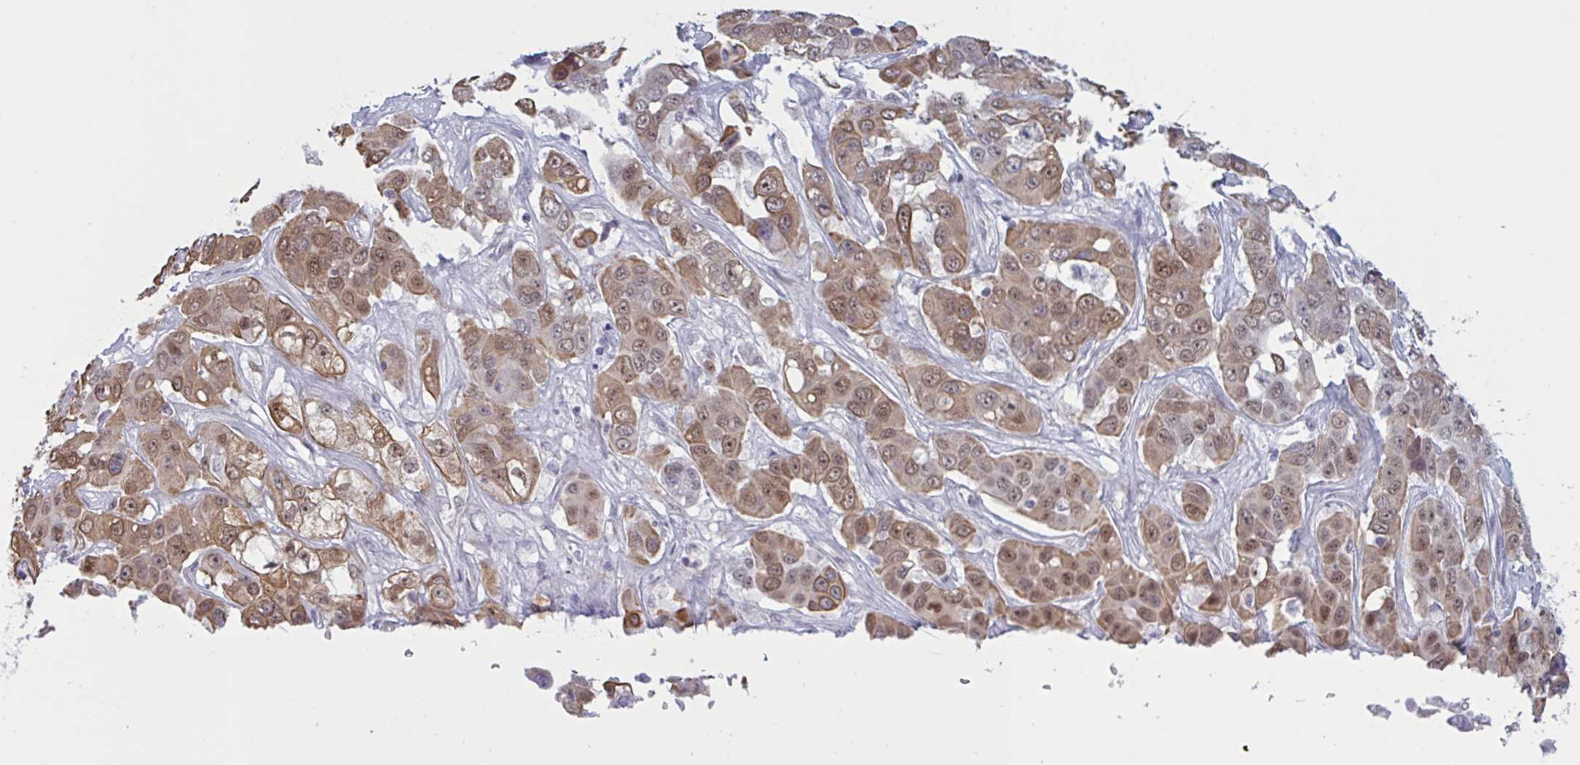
{"staining": {"intensity": "moderate", "quantity": ">75%", "location": "nuclear"}, "tissue": "liver cancer", "cell_type": "Tumor cells", "image_type": "cancer", "snomed": [{"axis": "morphology", "description": "Cholangiocarcinoma"}, {"axis": "topography", "description": "Liver"}], "caption": "DAB immunohistochemical staining of human liver cancer exhibits moderate nuclear protein staining in approximately >75% of tumor cells.", "gene": "PRMT6", "patient": {"sex": "female", "age": 52}}